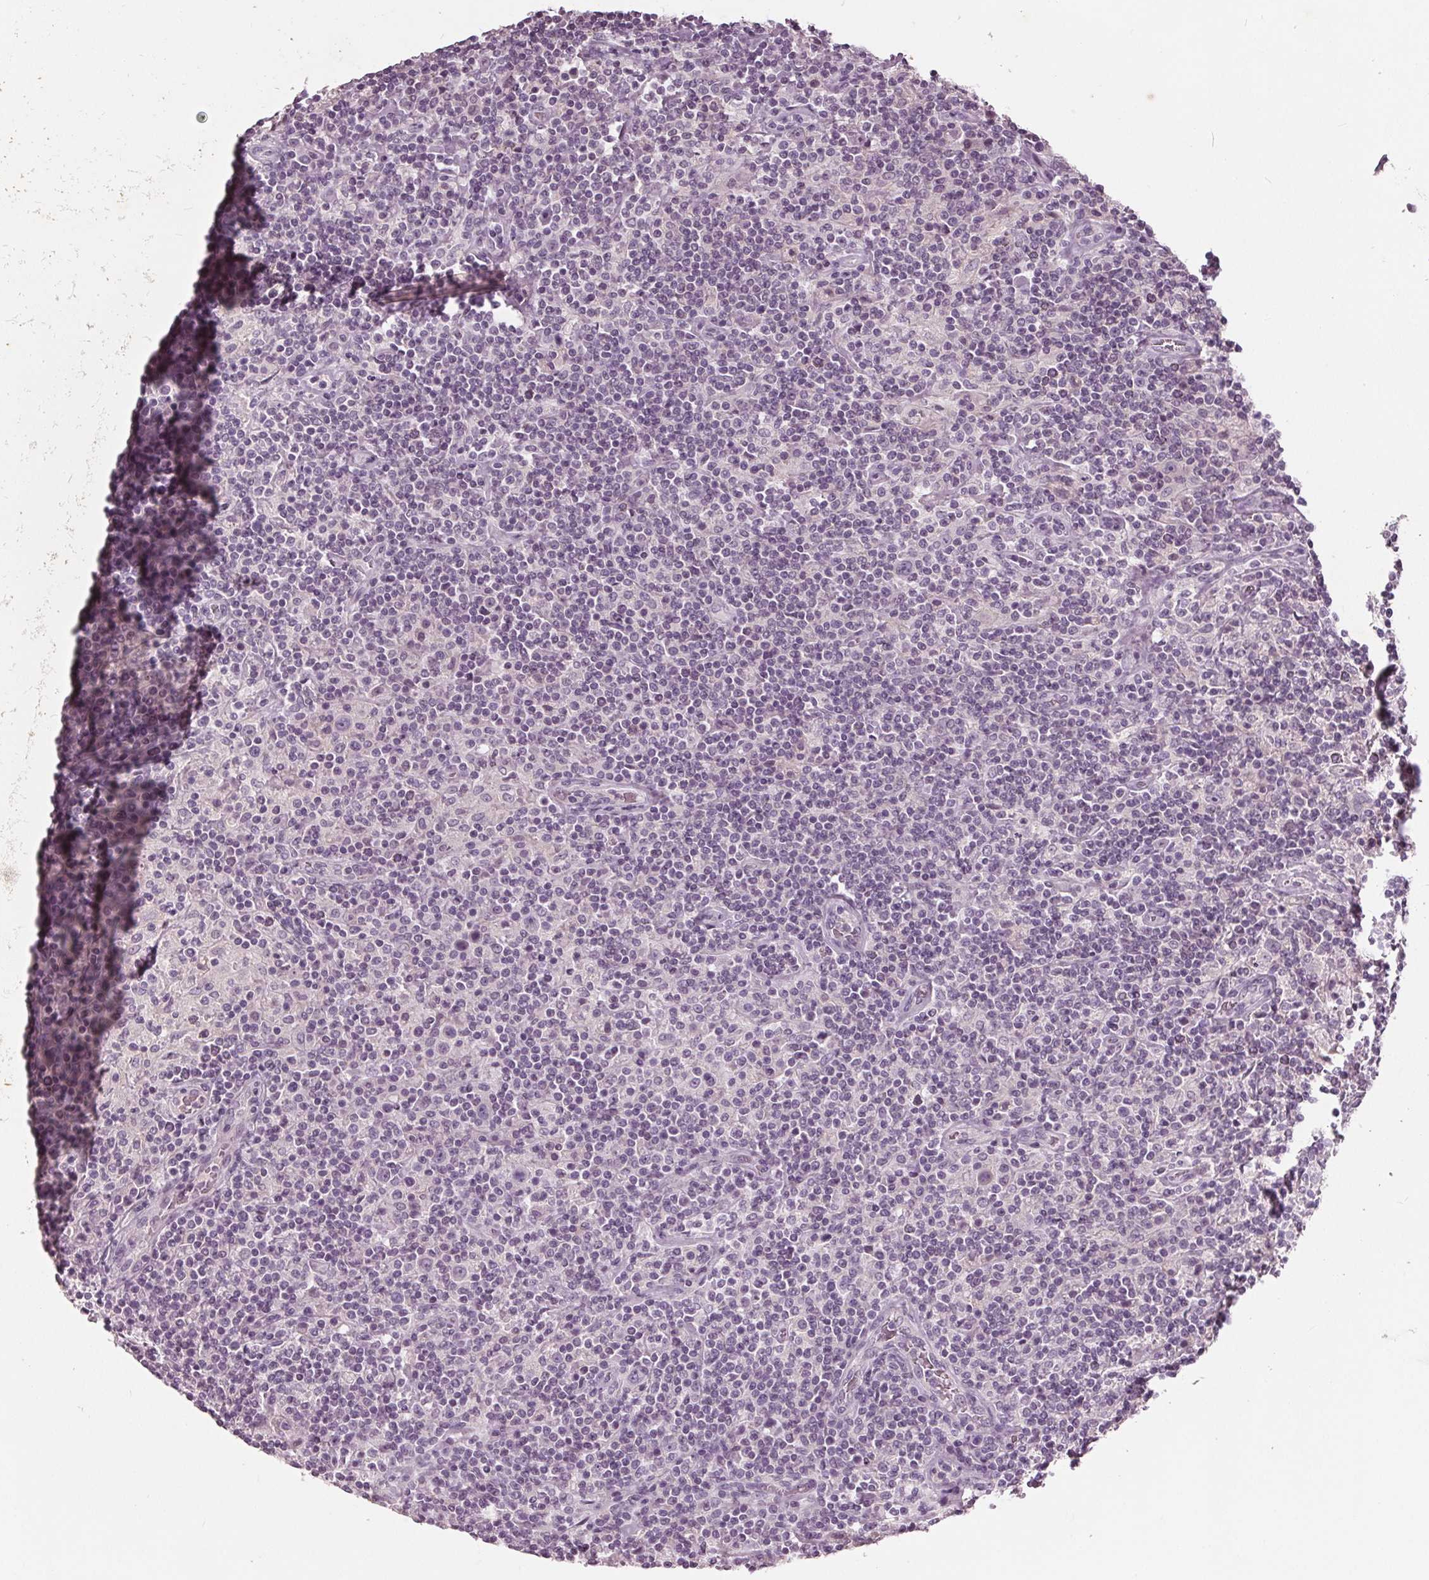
{"staining": {"intensity": "negative", "quantity": "none", "location": "none"}, "tissue": "lymphoma", "cell_type": "Tumor cells", "image_type": "cancer", "snomed": [{"axis": "morphology", "description": "Hodgkin's disease, NOS"}, {"axis": "topography", "description": "Lymph node"}], "caption": "This histopathology image is of lymphoma stained with immunohistochemistry (IHC) to label a protein in brown with the nuclei are counter-stained blue. There is no positivity in tumor cells.", "gene": "TKFC", "patient": {"sex": "male", "age": 70}}